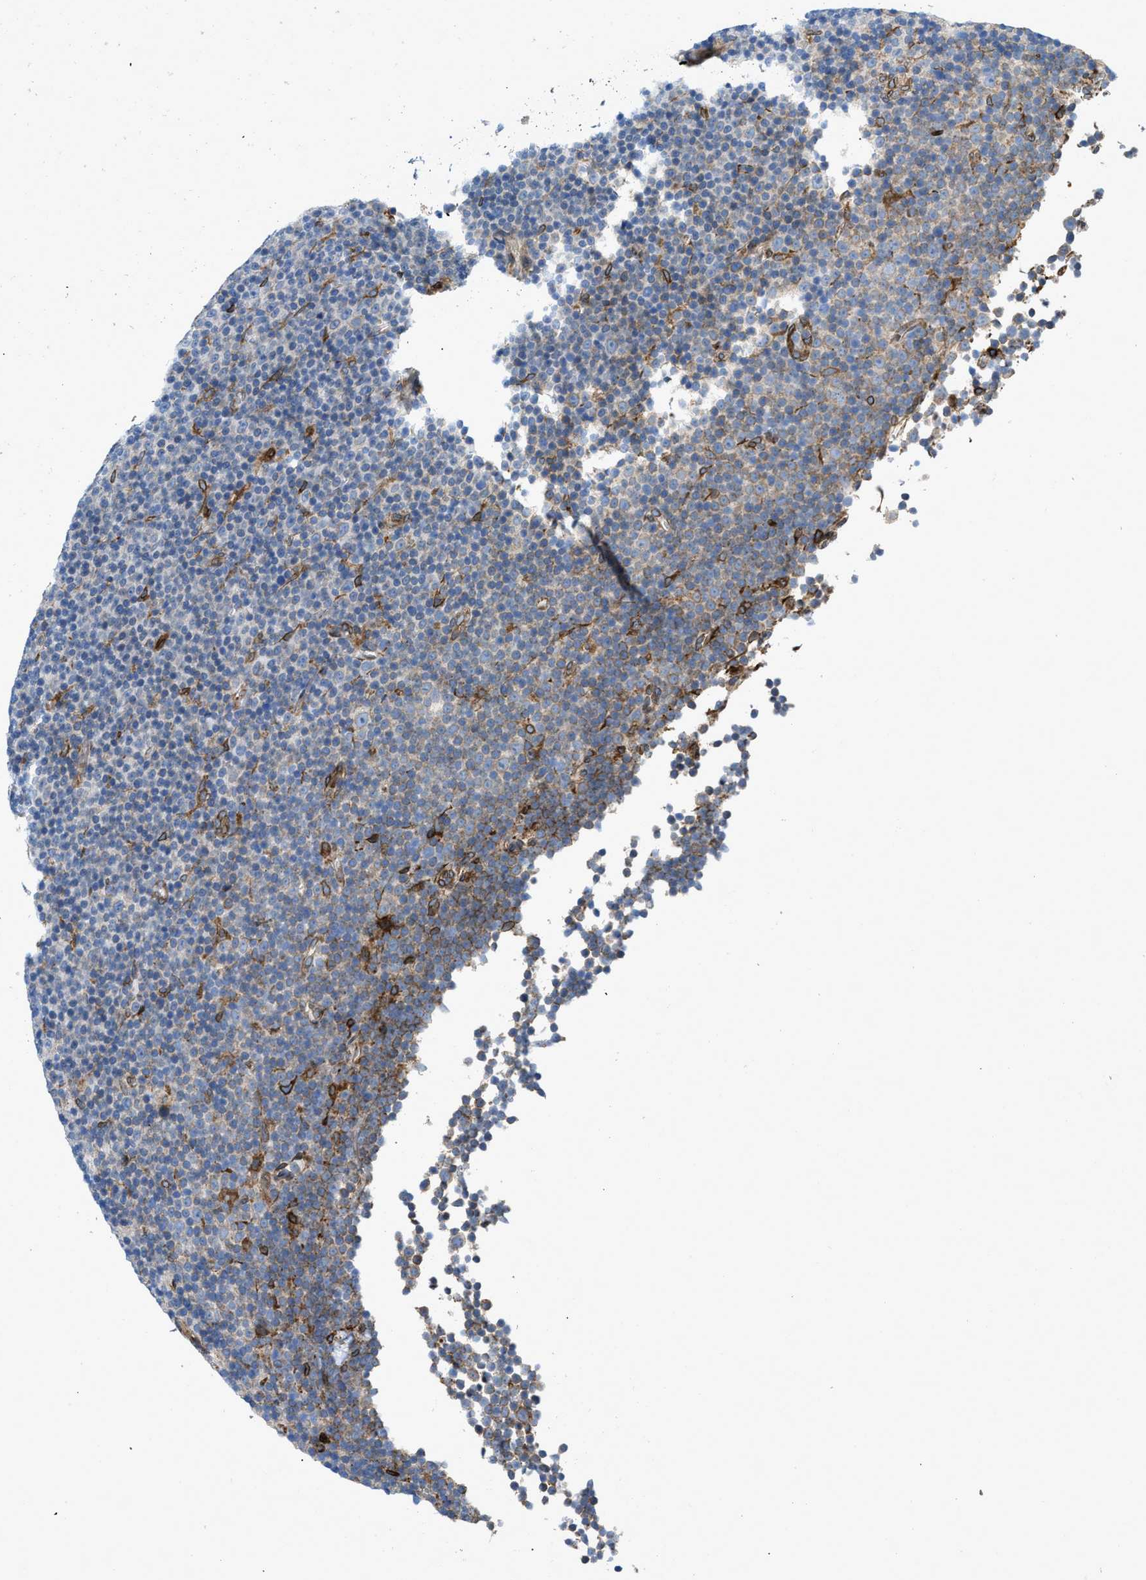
{"staining": {"intensity": "weak", "quantity": "<25%", "location": "cytoplasmic/membranous"}, "tissue": "lymphoma", "cell_type": "Tumor cells", "image_type": "cancer", "snomed": [{"axis": "morphology", "description": "Malignant lymphoma, non-Hodgkin's type, Low grade"}, {"axis": "topography", "description": "Lymph node"}], "caption": "IHC of lymphoma demonstrates no staining in tumor cells.", "gene": "ERLIN2", "patient": {"sex": "female", "age": 67}}